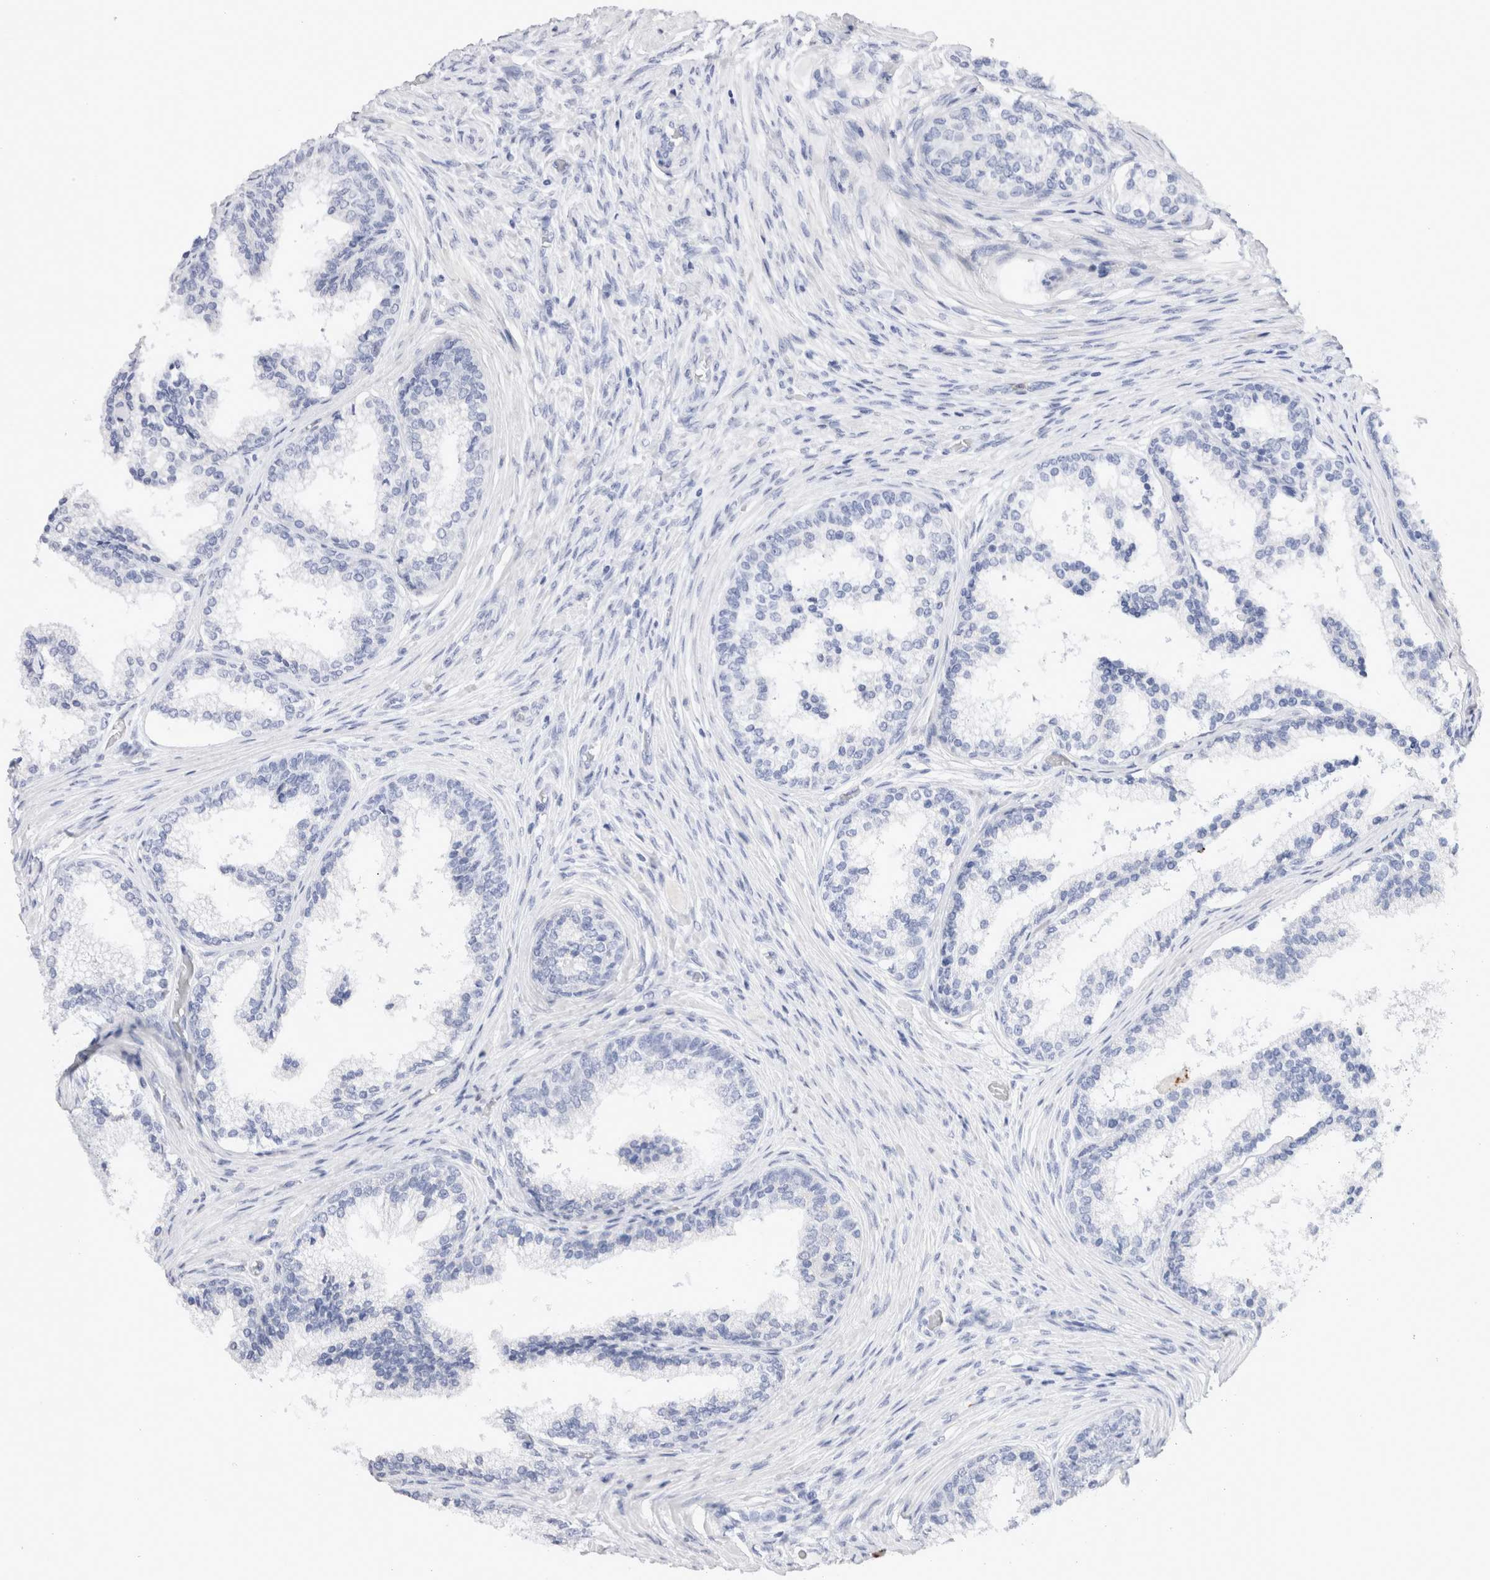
{"staining": {"intensity": "negative", "quantity": "none", "location": "none"}, "tissue": "prostate cancer", "cell_type": "Tumor cells", "image_type": "cancer", "snomed": [{"axis": "morphology", "description": "Adenocarcinoma, High grade"}, {"axis": "topography", "description": "Prostate"}], "caption": "Tumor cells are negative for protein expression in human prostate cancer (adenocarcinoma (high-grade)). (DAB (3,3'-diaminobenzidine) IHC with hematoxylin counter stain).", "gene": "SLC10A5", "patient": {"sex": "male", "age": 56}}